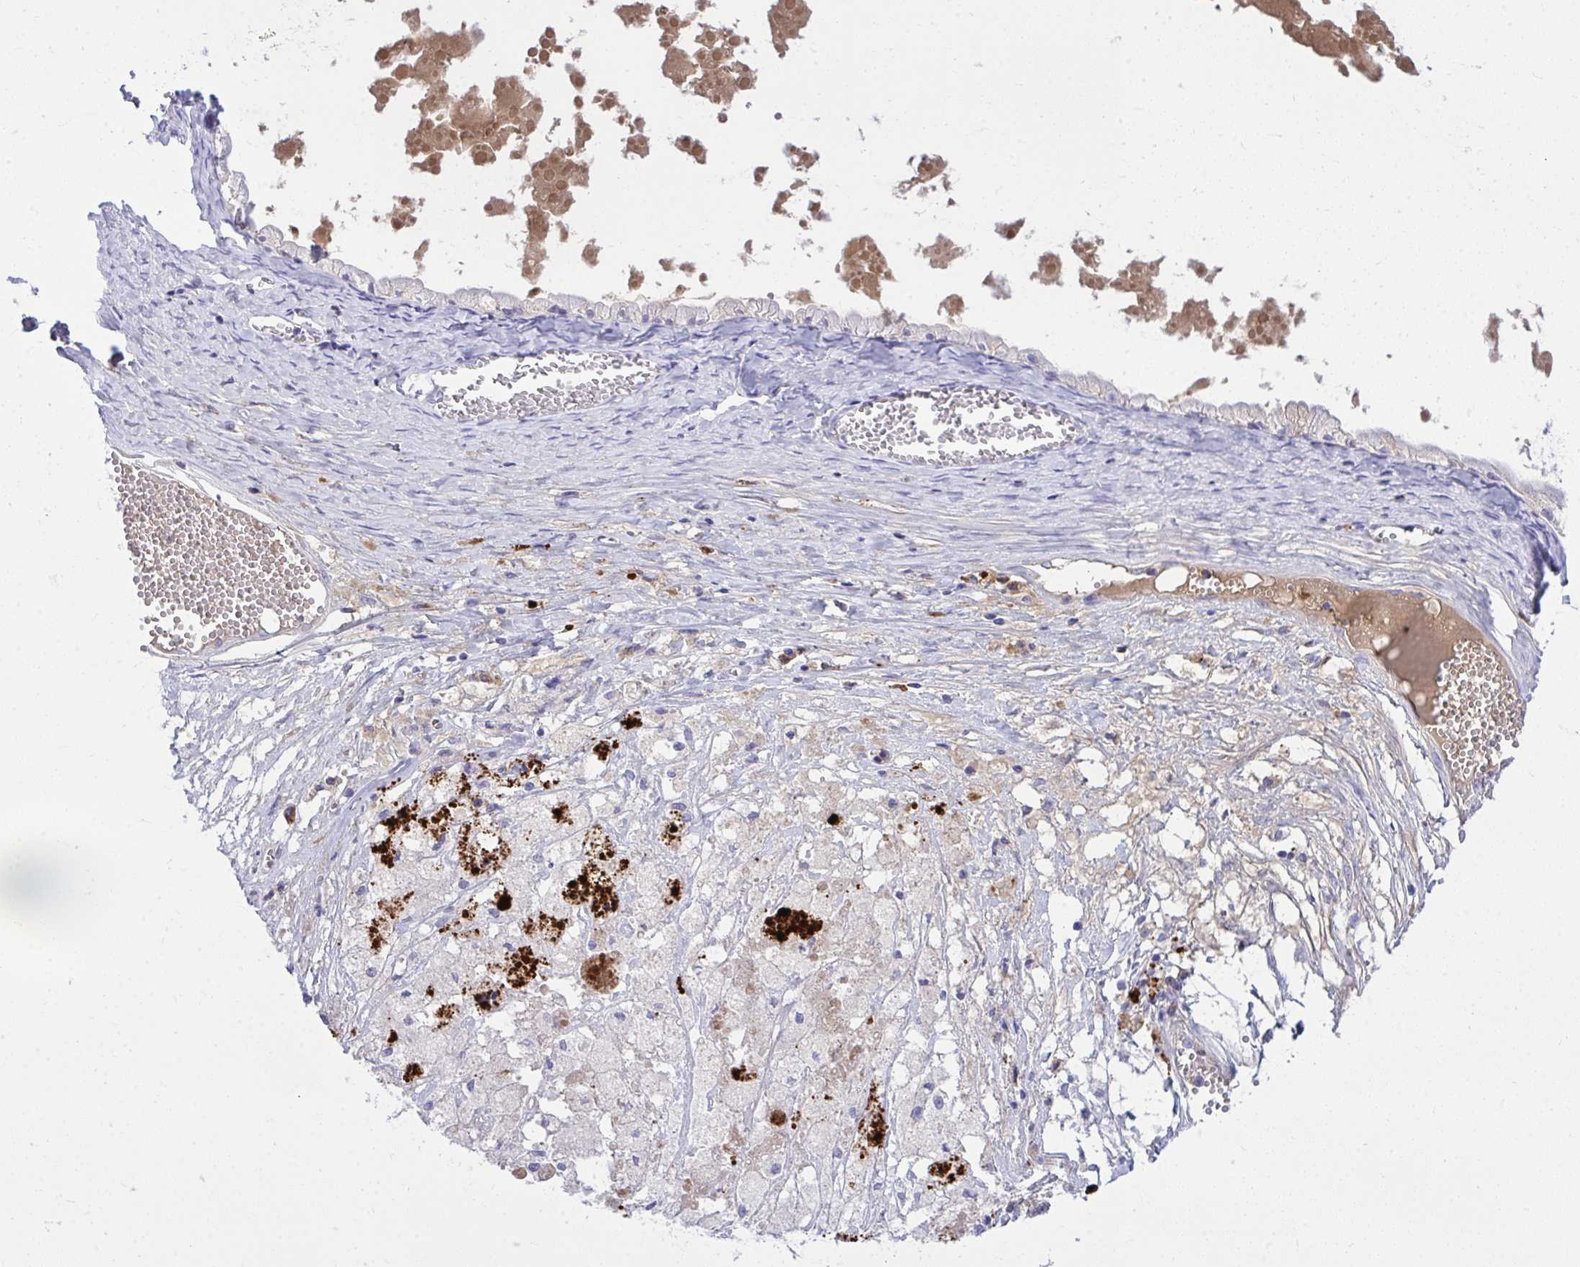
{"staining": {"intensity": "negative", "quantity": "none", "location": "none"}, "tissue": "ovarian cancer", "cell_type": "Tumor cells", "image_type": "cancer", "snomed": [{"axis": "morphology", "description": "Cystadenocarcinoma, mucinous, NOS"}, {"axis": "topography", "description": "Ovary"}], "caption": "A micrograph of human mucinous cystadenocarcinoma (ovarian) is negative for staining in tumor cells.", "gene": "HRG", "patient": {"sex": "female", "age": 61}}